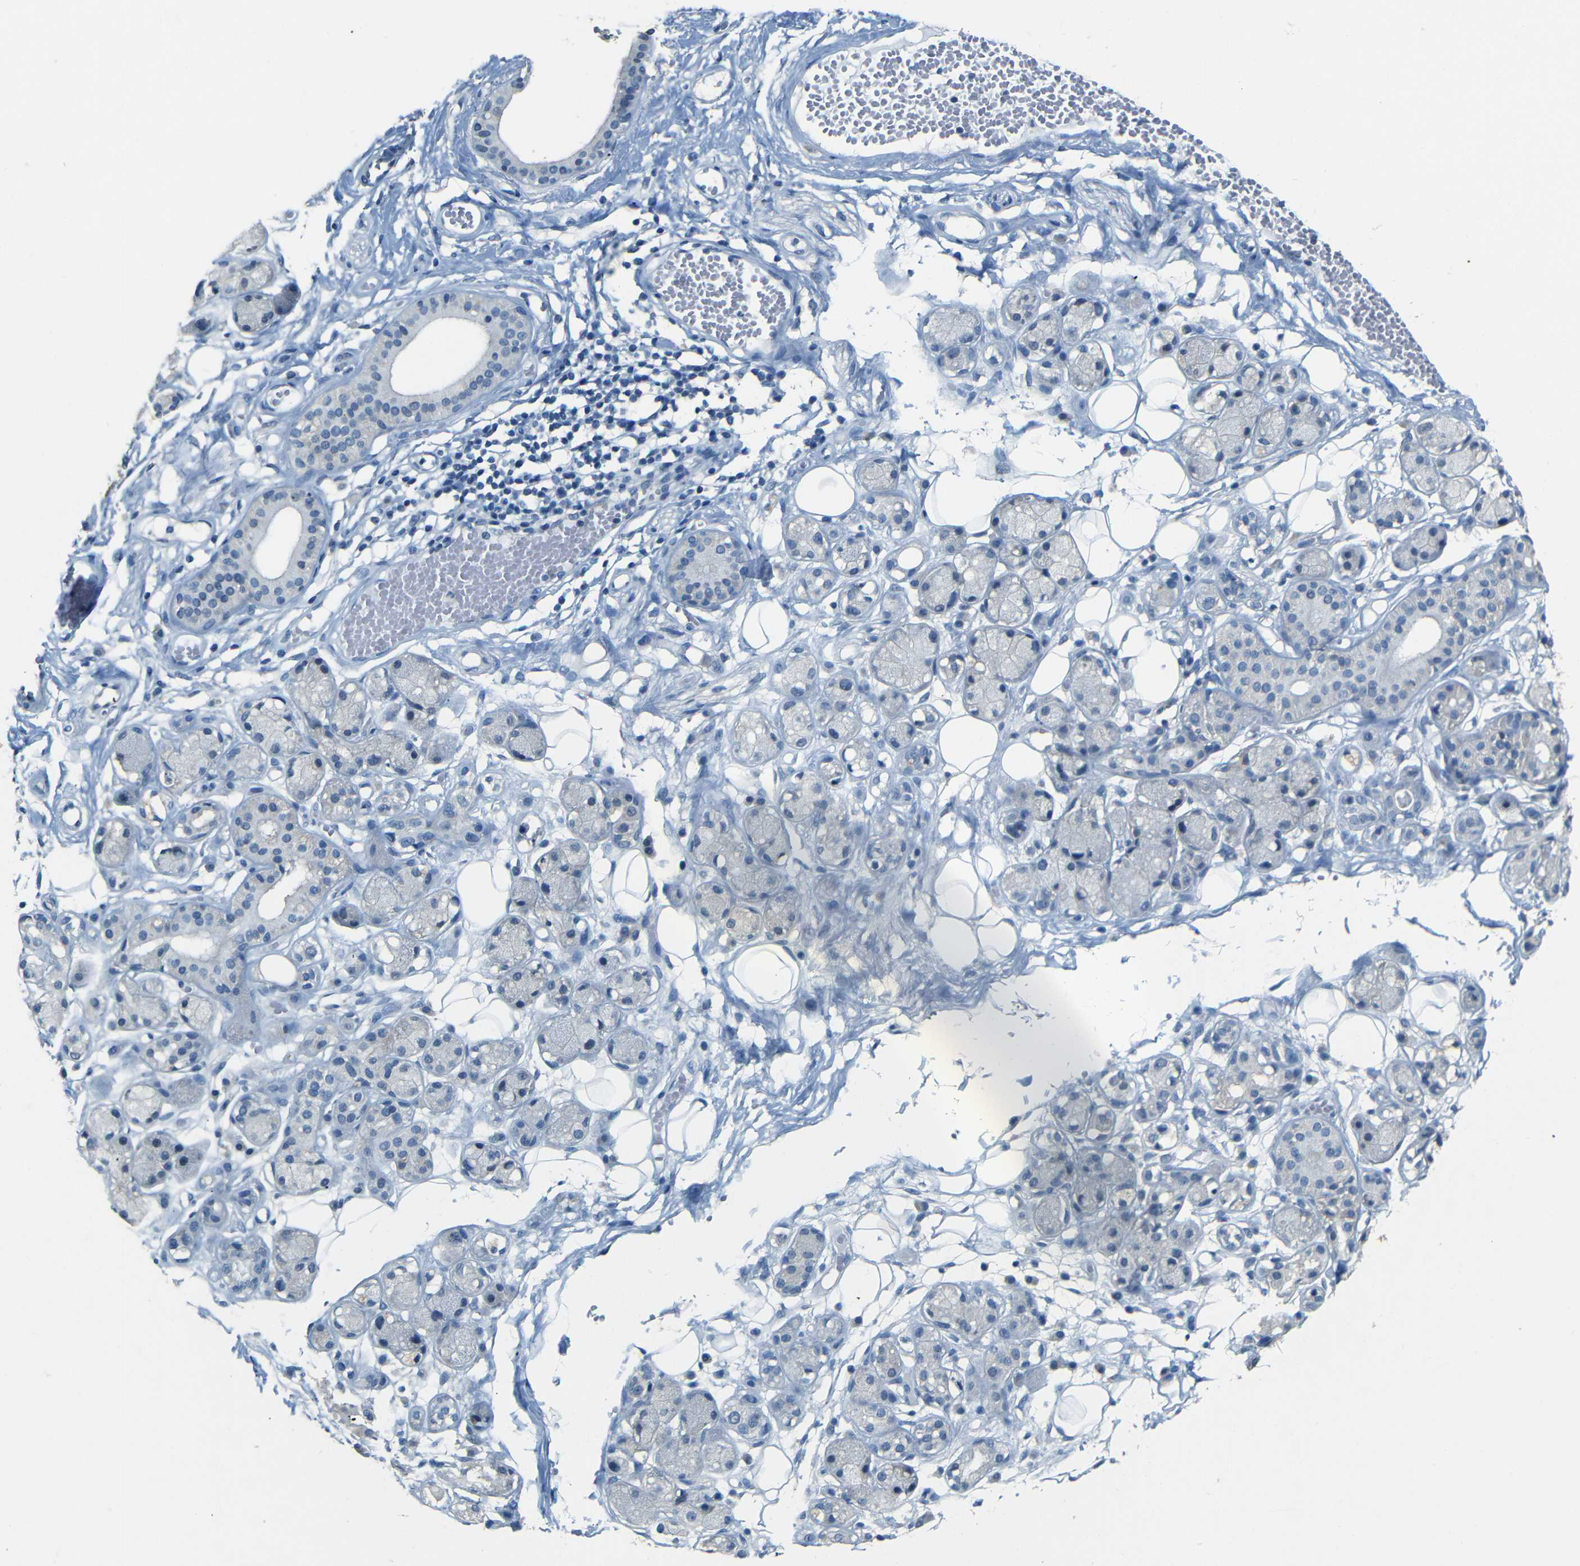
{"staining": {"intensity": "negative", "quantity": "none", "location": "none"}, "tissue": "adipose tissue", "cell_type": "Adipocytes", "image_type": "normal", "snomed": [{"axis": "morphology", "description": "Normal tissue, NOS"}, {"axis": "morphology", "description": "Inflammation, NOS"}, {"axis": "topography", "description": "Vascular tissue"}, {"axis": "topography", "description": "Salivary gland"}], "caption": "A photomicrograph of human adipose tissue is negative for staining in adipocytes. The staining is performed using DAB (3,3'-diaminobenzidine) brown chromogen with nuclei counter-stained in using hematoxylin.", "gene": "ZMAT1", "patient": {"sex": "female", "age": 75}}